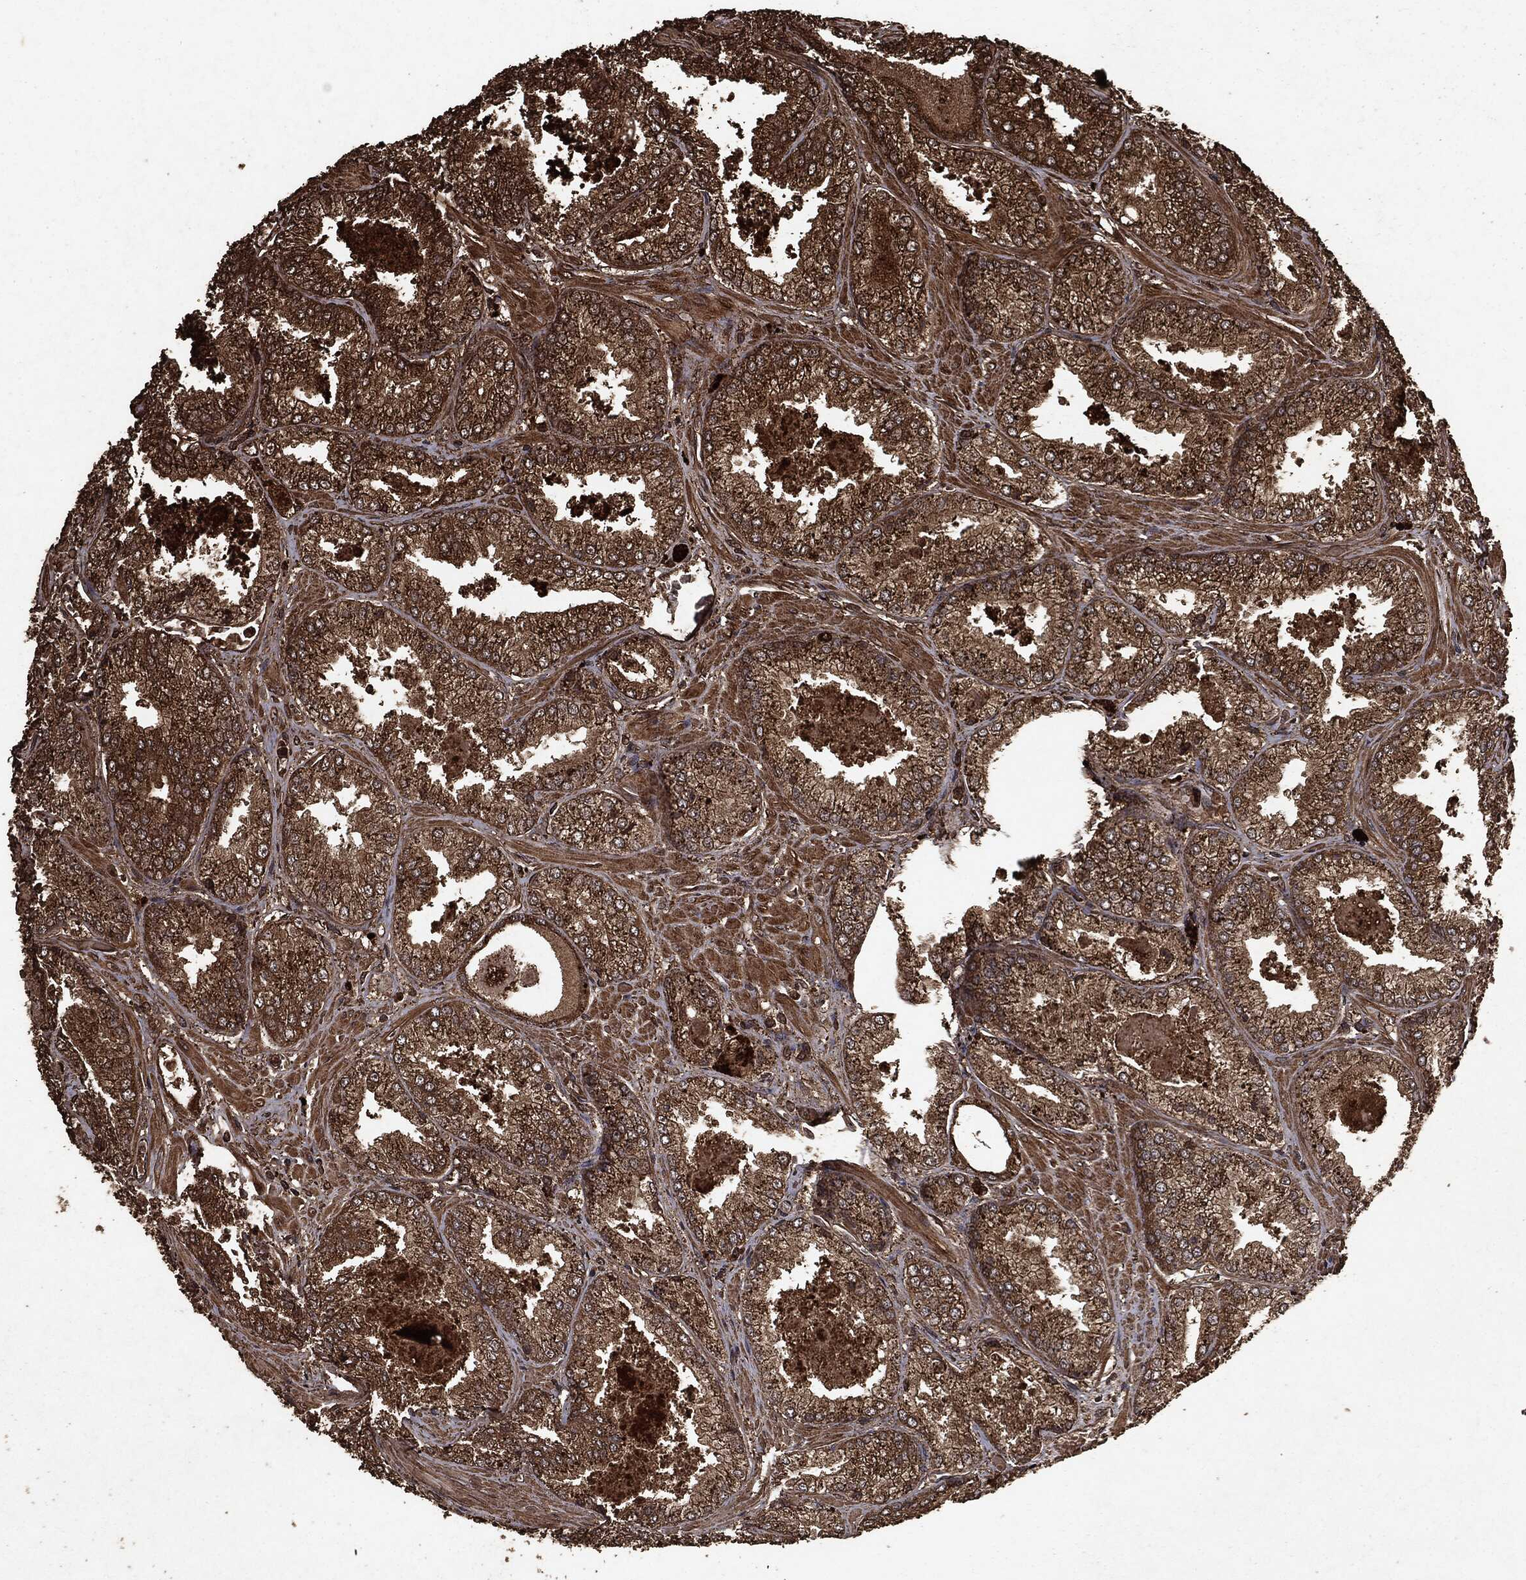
{"staining": {"intensity": "strong", "quantity": ">75%", "location": "cytoplasmic/membranous"}, "tissue": "prostate cancer", "cell_type": "Tumor cells", "image_type": "cancer", "snomed": [{"axis": "morphology", "description": "Adenocarcinoma, Low grade"}, {"axis": "topography", "description": "Prostate"}], "caption": "The micrograph demonstrates a brown stain indicating the presence of a protein in the cytoplasmic/membranous of tumor cells in low-grade adenocarcinoma (prostate).", "gene": "ARAF", "patient": {"sex": "male", "age": 68}}